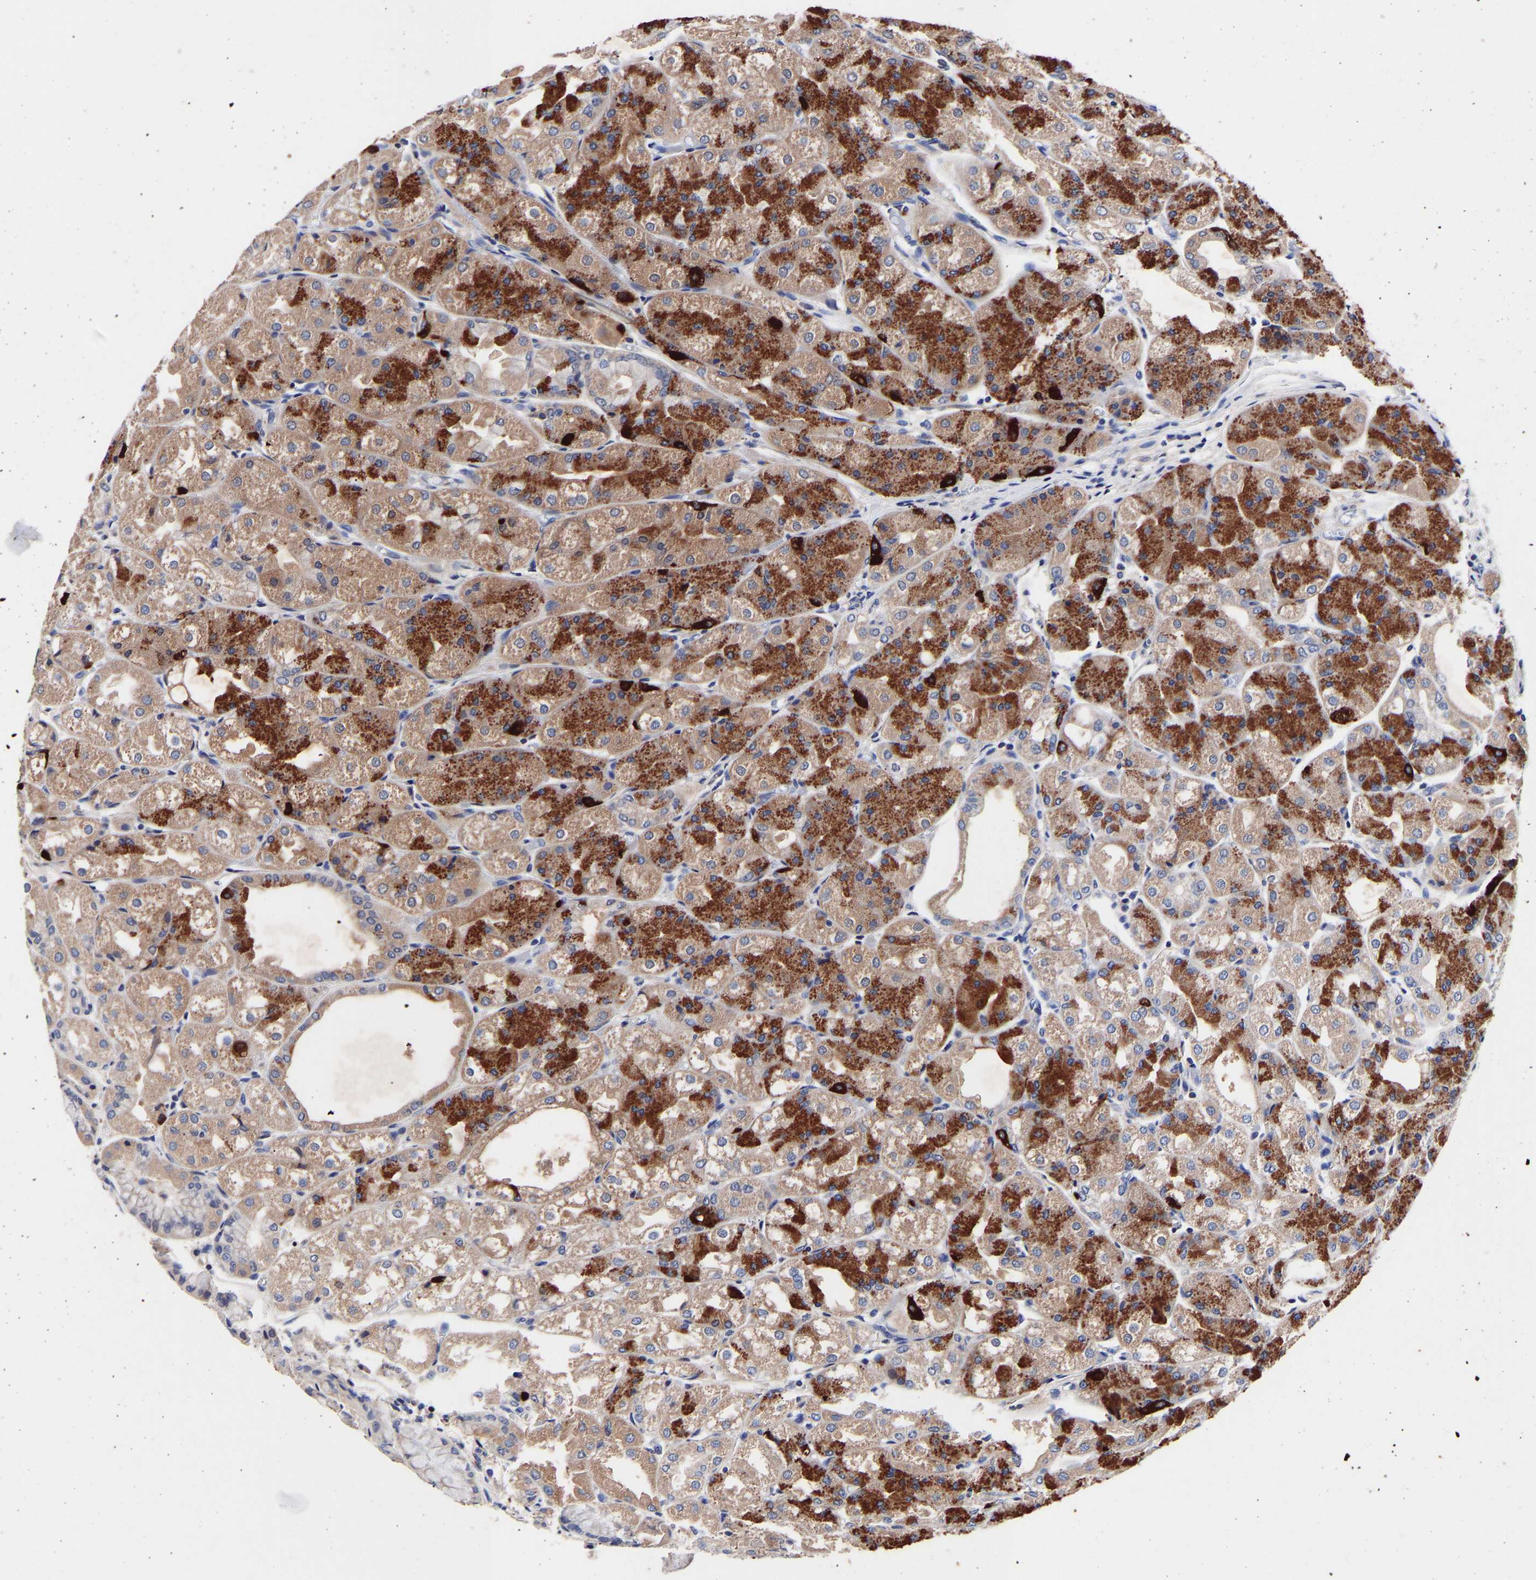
{"staining": {"intensity": "strong", "quantity": "25%-75%", "location": "cytoplasmic/membranous"}, "tissue": "stomach", "cell_type": "Glandular cells", "image_type": "normal", "snomed": [{"axis": "morphology", "description": "Normal tissue, NOS"}, {"axis": "topography", "description": "Stomach, upper"}], "caption": "This is an image of immunohistochemistry (IHC) staining of normal stomach, which shows strong staining in the cytoplasmic/membranous of glandular cells.", "gene": "SEM1", "patient": {"sex": "male", "age": 72}}